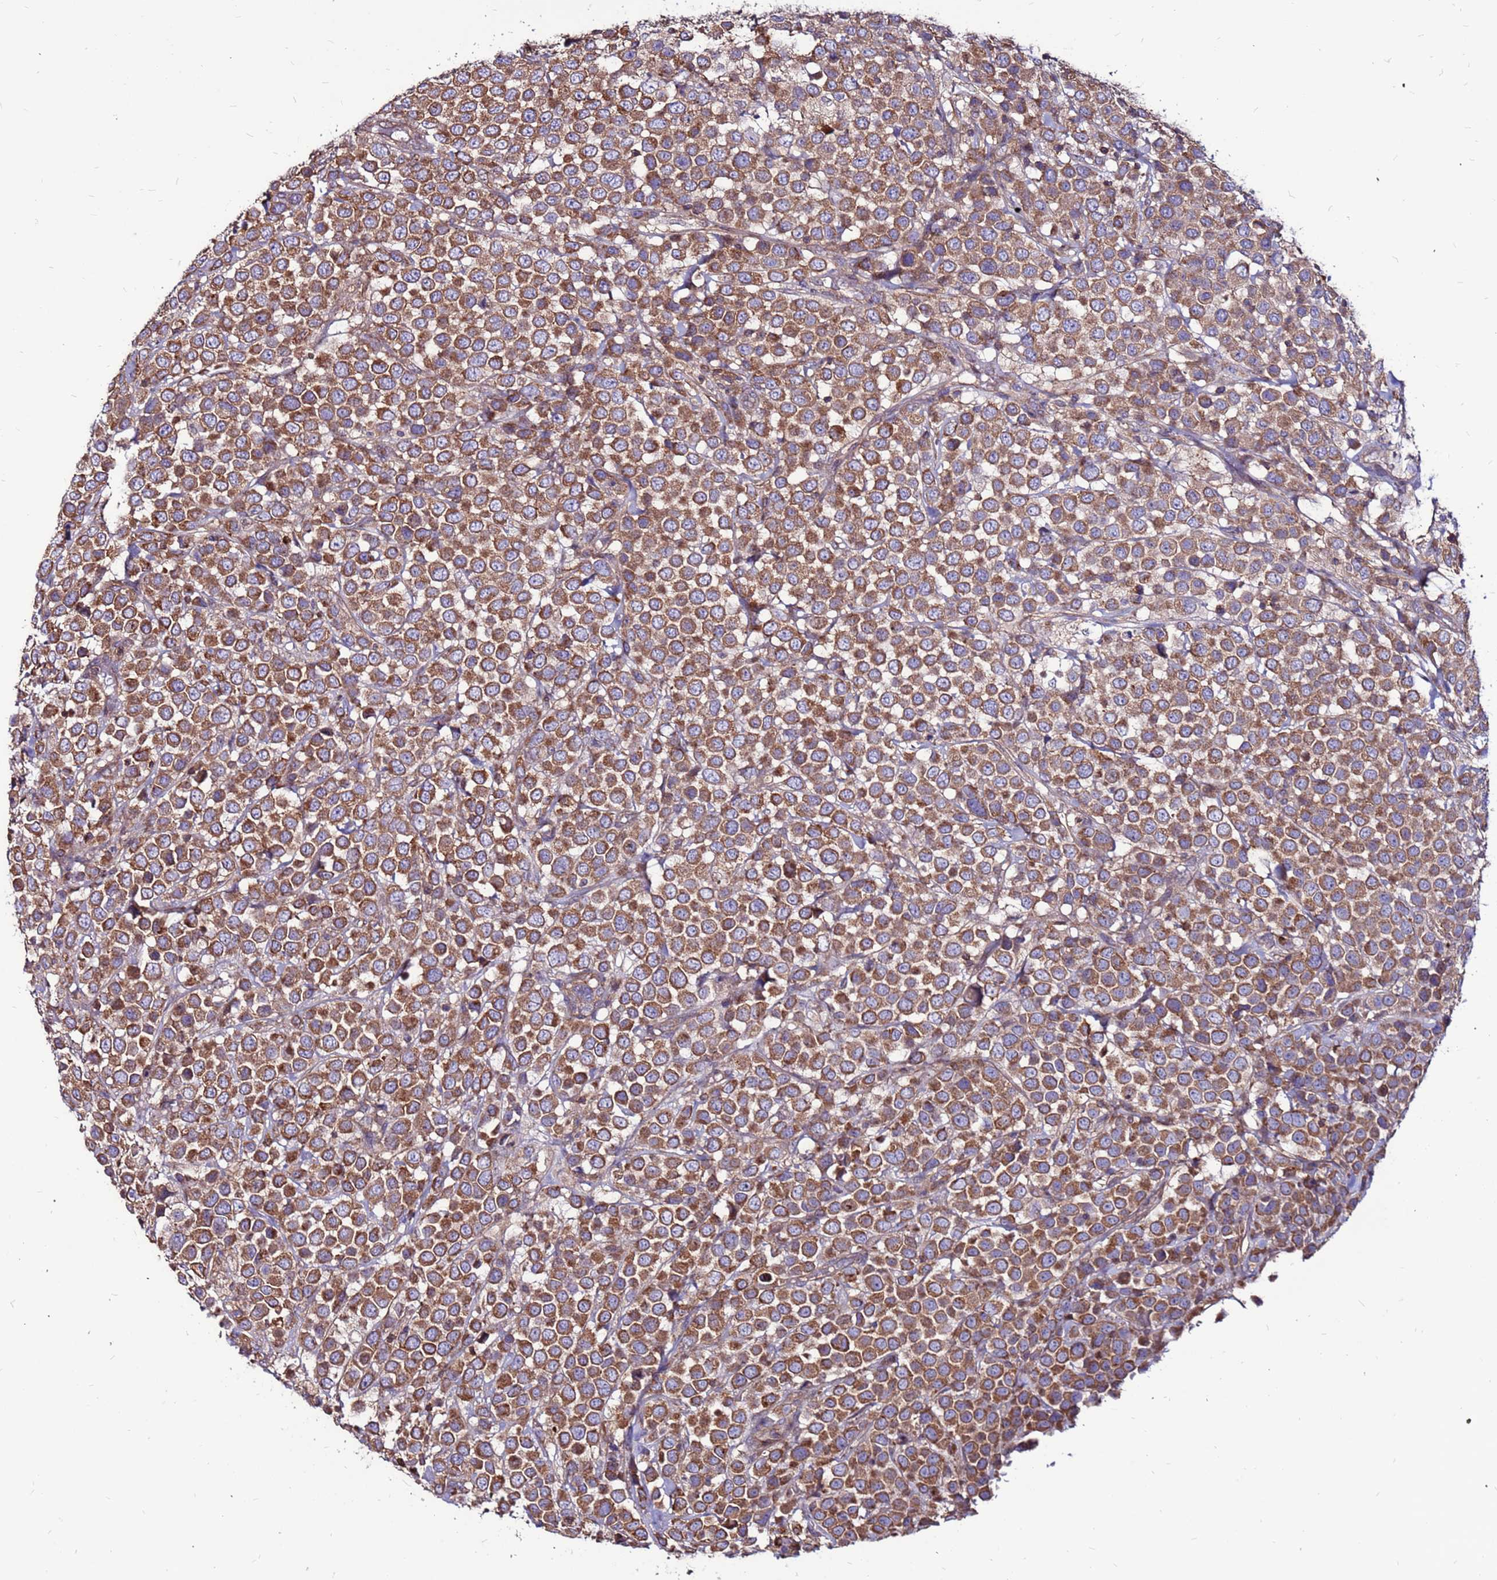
{"staining": {"intensity": "moderate", "quantity": ">75%", "location": "cytoplasmic/membranous"}, "tissue": "breast cancer", "cell_type": "Tumor cells", "image_type": "cancer", "snomed": [{"axis": "morphology", "description": "Duct carcinoma"}, {"axis": "topography", "description": "Breast"}], "caption": "Protein staining of breast cancer tissue reveals moderate cytoplasmic/membranous expression in about >75% of tumor cells.", "gene": "NRN1L", "patient": {"sex": "female", "age": 61}}